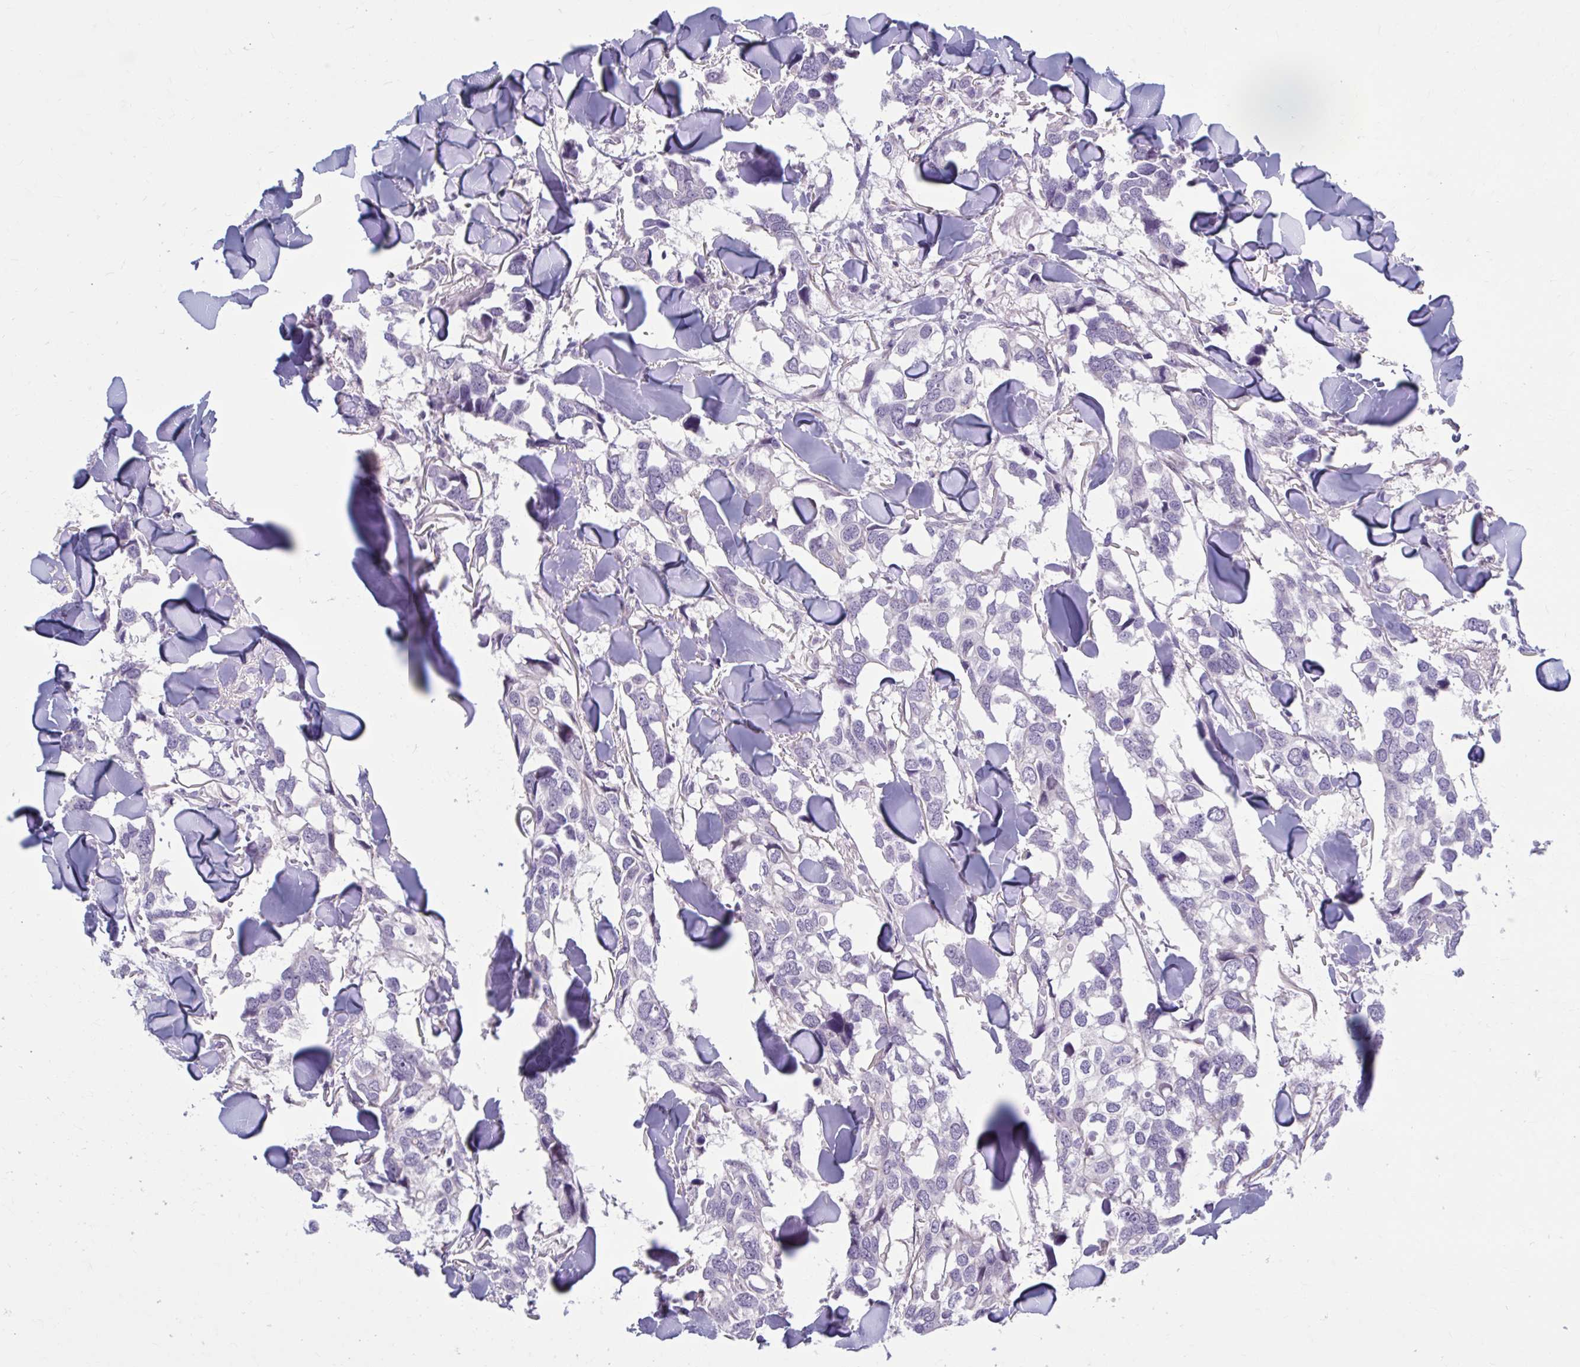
{"staining": {"intensity": "negative", "quantity": "none", "location": "none"}, "tissue": "breast cancer", "cell_type": "Tumor cells", "image_type": "cancer", "snomed": [{"axis": "morphology", "description": "Duct carcinoma"}, {"axis": "topography", "description": "Breast"}], "caption": "A micrograph of breast cancer stained for a protein exhibits no brown staining in tumor cells. (Brightfield microscopy of DAB (3,3'-diaminobenzidine) IHC at high magnification).", "gene": "CHST3", "patient": {"sex": "female", "age": 83}}